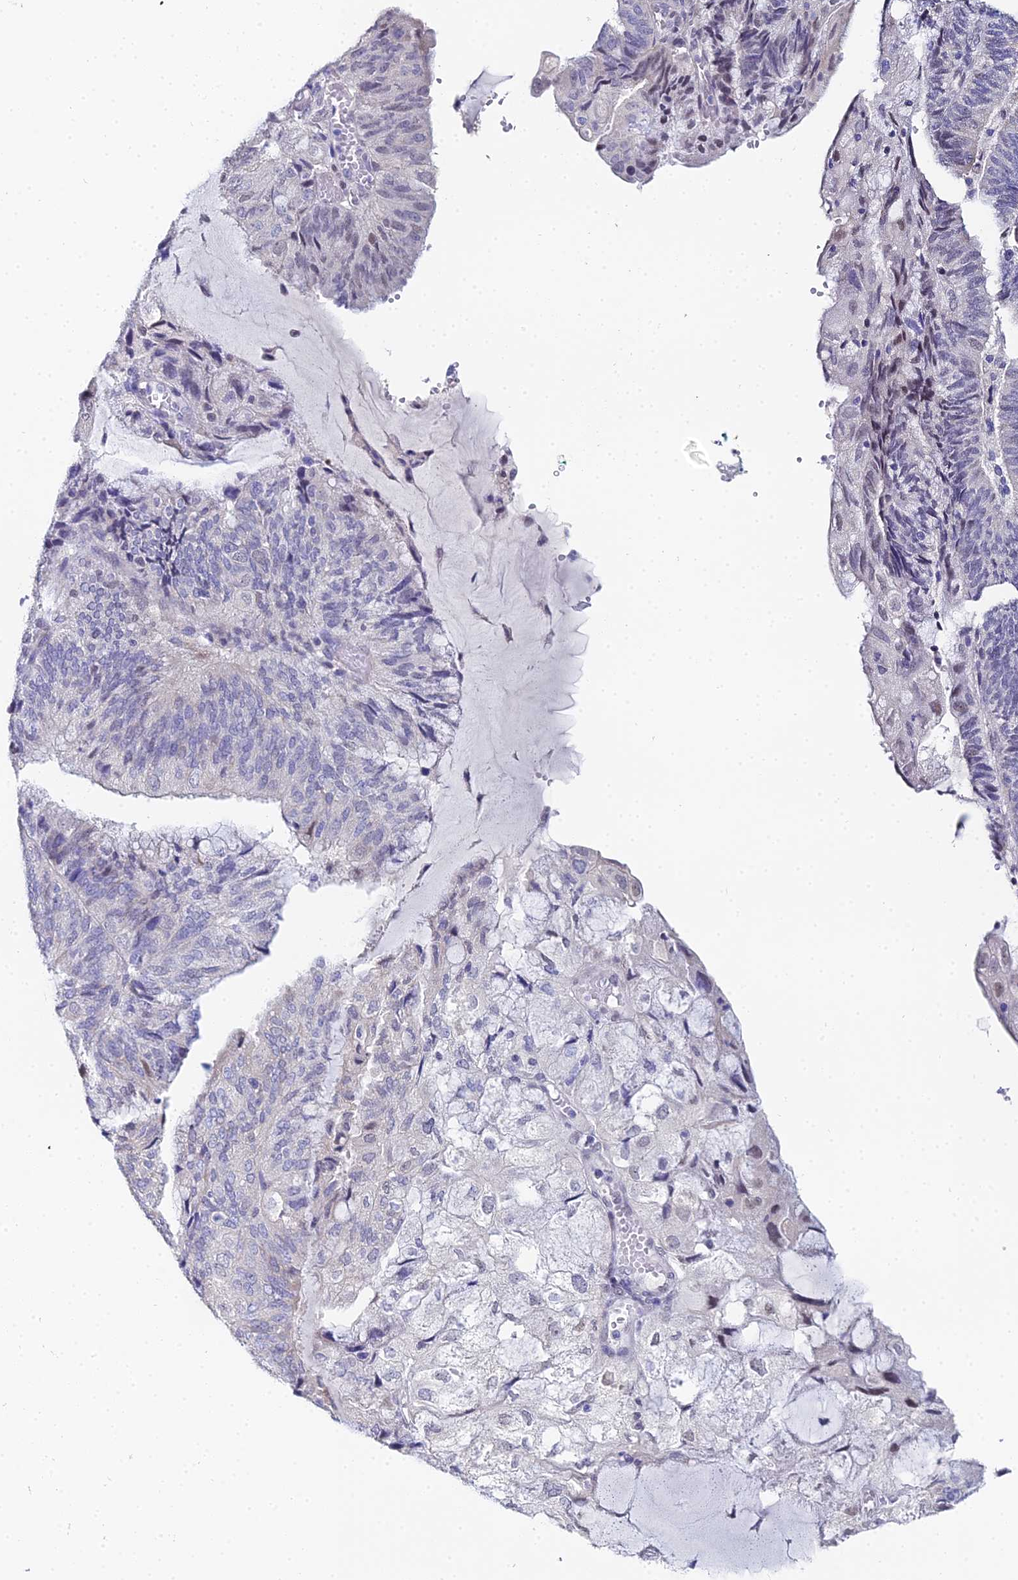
{"staining": {"intensity": "negative", "quantity": "none", "location": "none"}, "tissue": "endometrial cancer", "cell_type": "Tumor cells", "image_type": "cancer", "snomed": [{"axis": "morphology", "description": "Adenocarcinoma, NOS"}, {"axis": "topography", "description": "Endometrium"}], "caption": "Protein analysis of endometrial cancer (adenocarcinoma) shows no significant staining in tumor cells. (DAB immunohistochemistry visualized using brightfield microscopy, high magnification).", "gene": "OCM", "patient": {"sex": "female", "age": 81}}